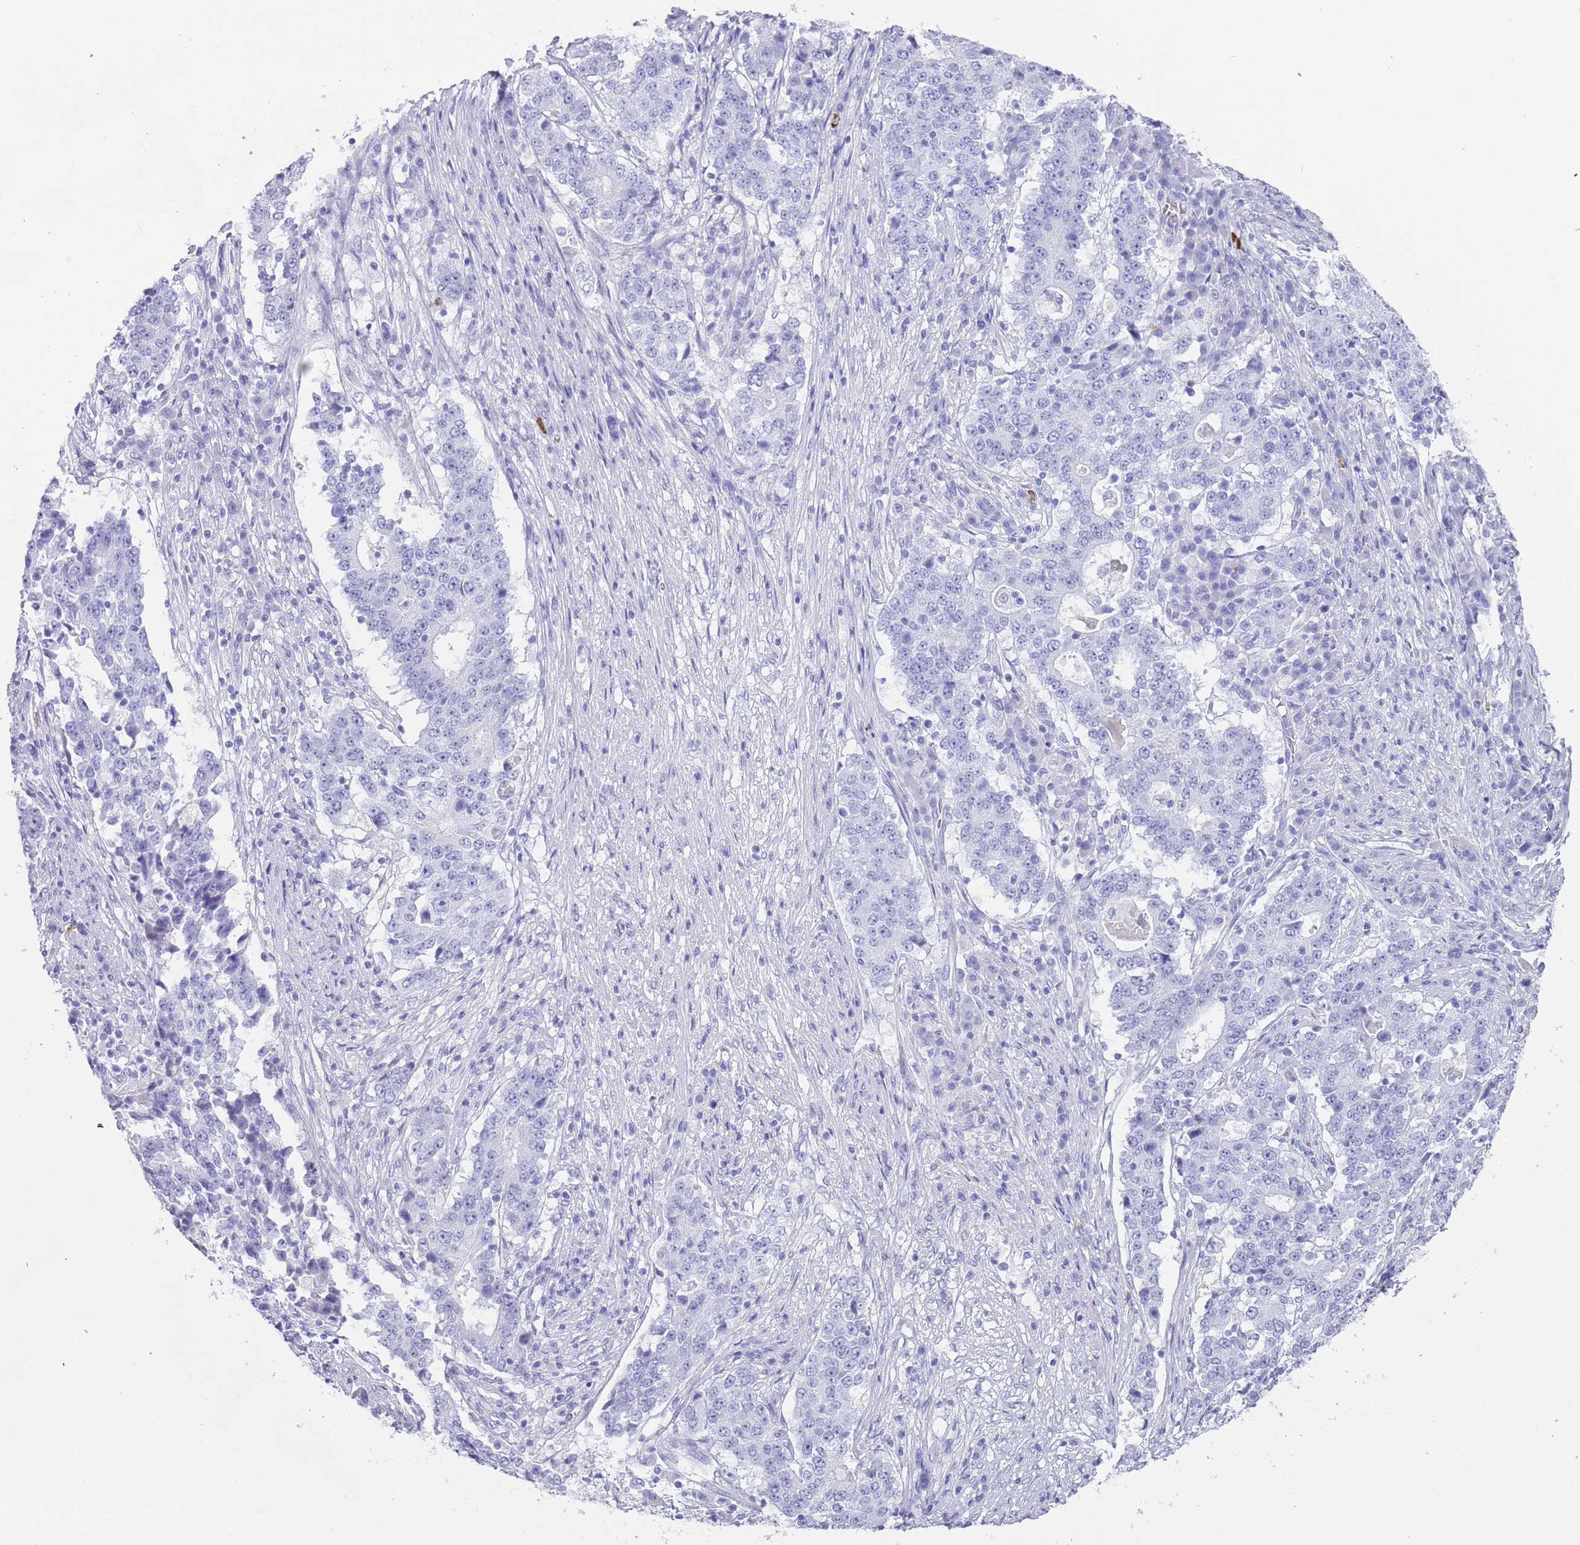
{"staining": {"intensity": "negative", "quantity": "none", "location": "none"}, "tissue": "stomach cancer", "cell_type": "Tumor cells", "image_type": "cancer", "snomed": [{"axis": "morphology", "description": "Adenocarcinoma, NOS"}, {"axis": "topography", "description": "Stomach"}], "caption": "Tumor cells are negative for brown protein staining in adenocarcinoma (stomach).", "gene": "MYADML2", "patient": {"sex": "male", "age": 59}}